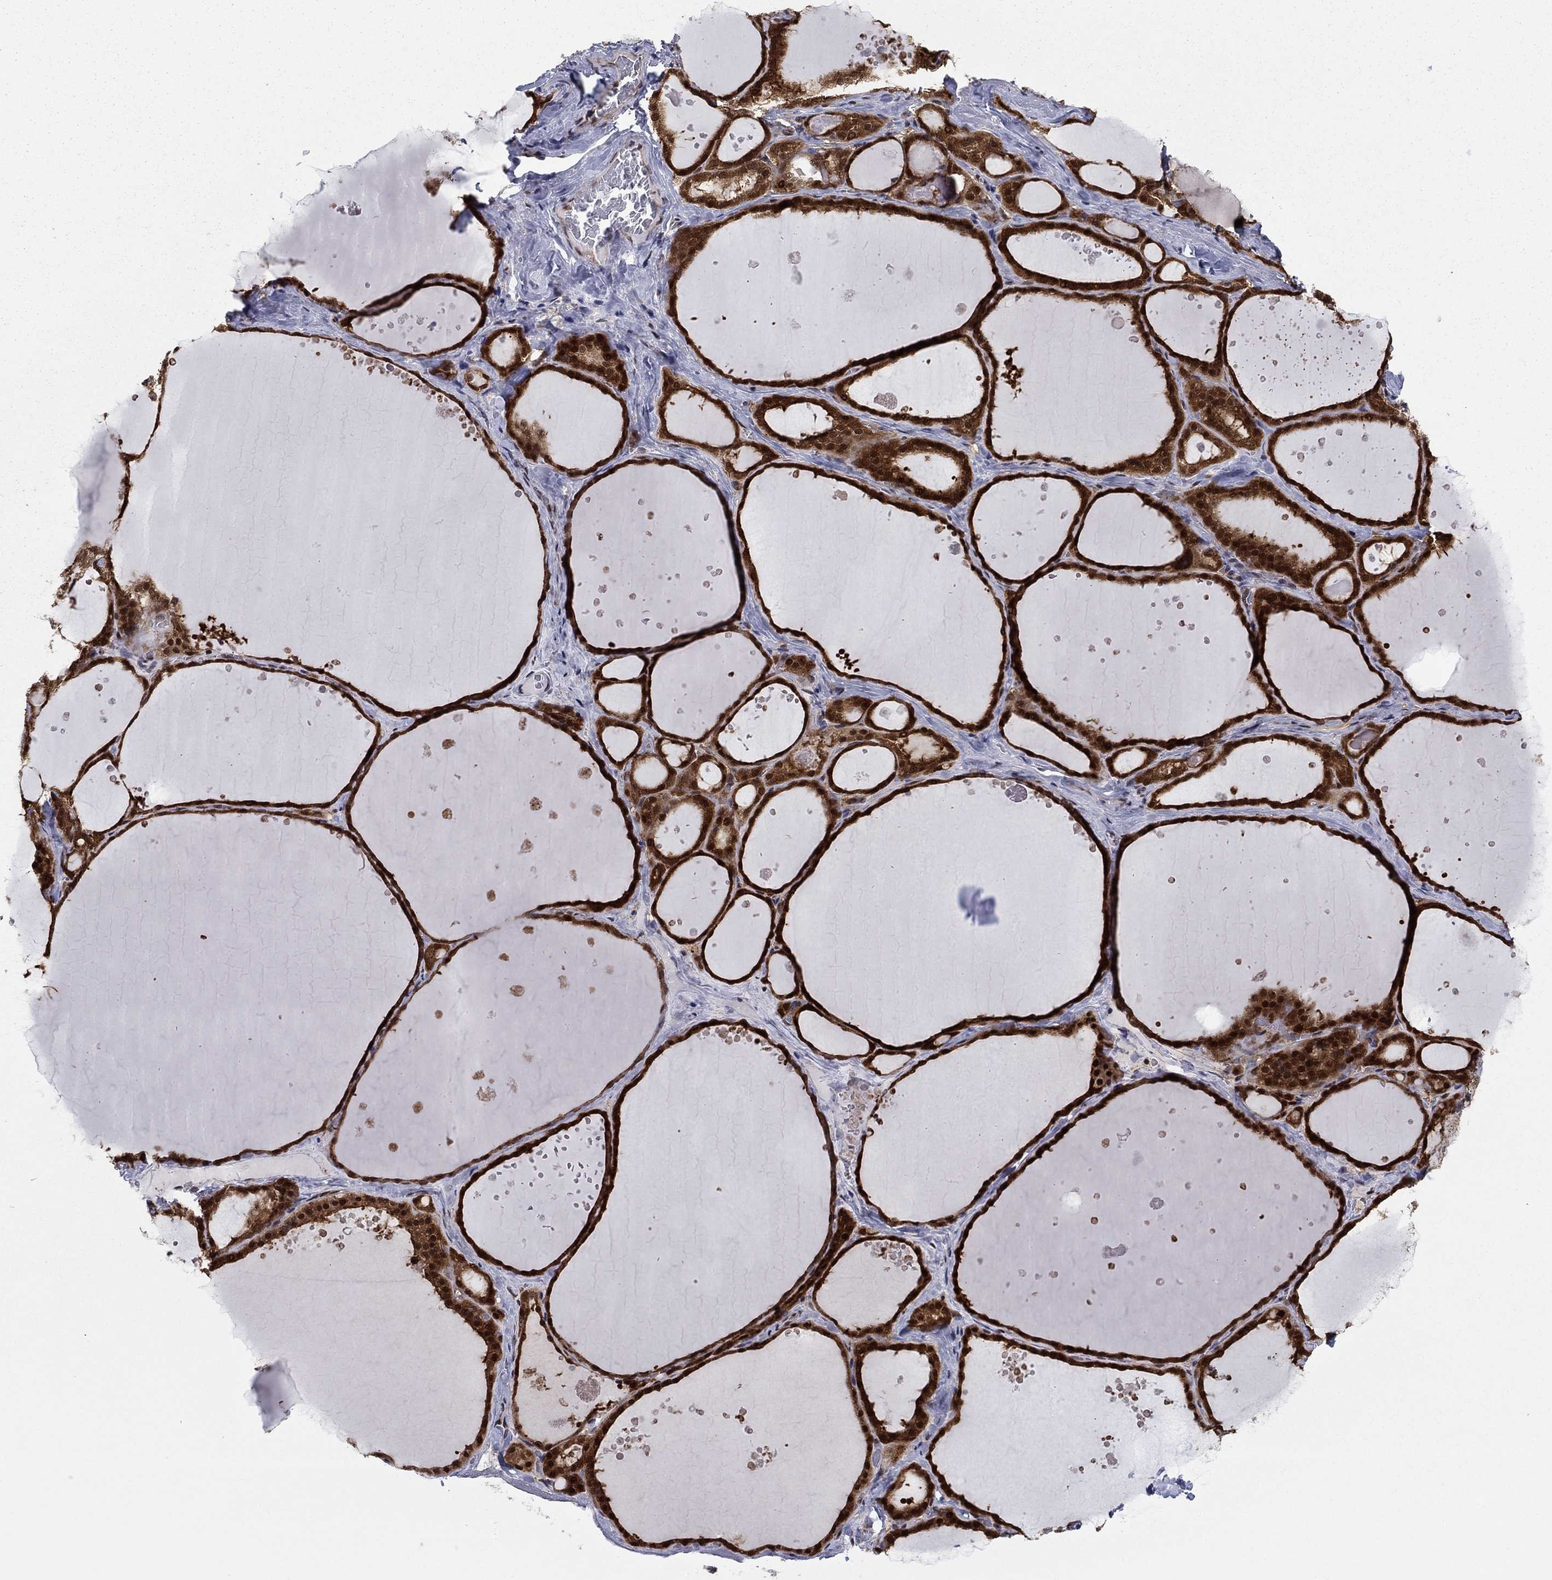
{"staining": {"intensity": "strong", "quantity": ">75%", "location": "cytoplasmic/membranous"}, "tissue": "thyroid gland", "cell_type": "Glandular cells", "image_type": "normal", "snomed": [{"axis": "morphology", "description": "Normal tissue, NOS"}, {"axis": "topography", "description": "Thyroid gland"}], "caption": "Immunohistochemistry (DAB (3,3'-diaminobenzidine)) staining of normal thyroid gland reveals strong cytoplasmic/membranous protein expression in approximately >75% of glandular cells.", "gene": "FKBP4", "patient": {"sex": "male", "age": 63}}